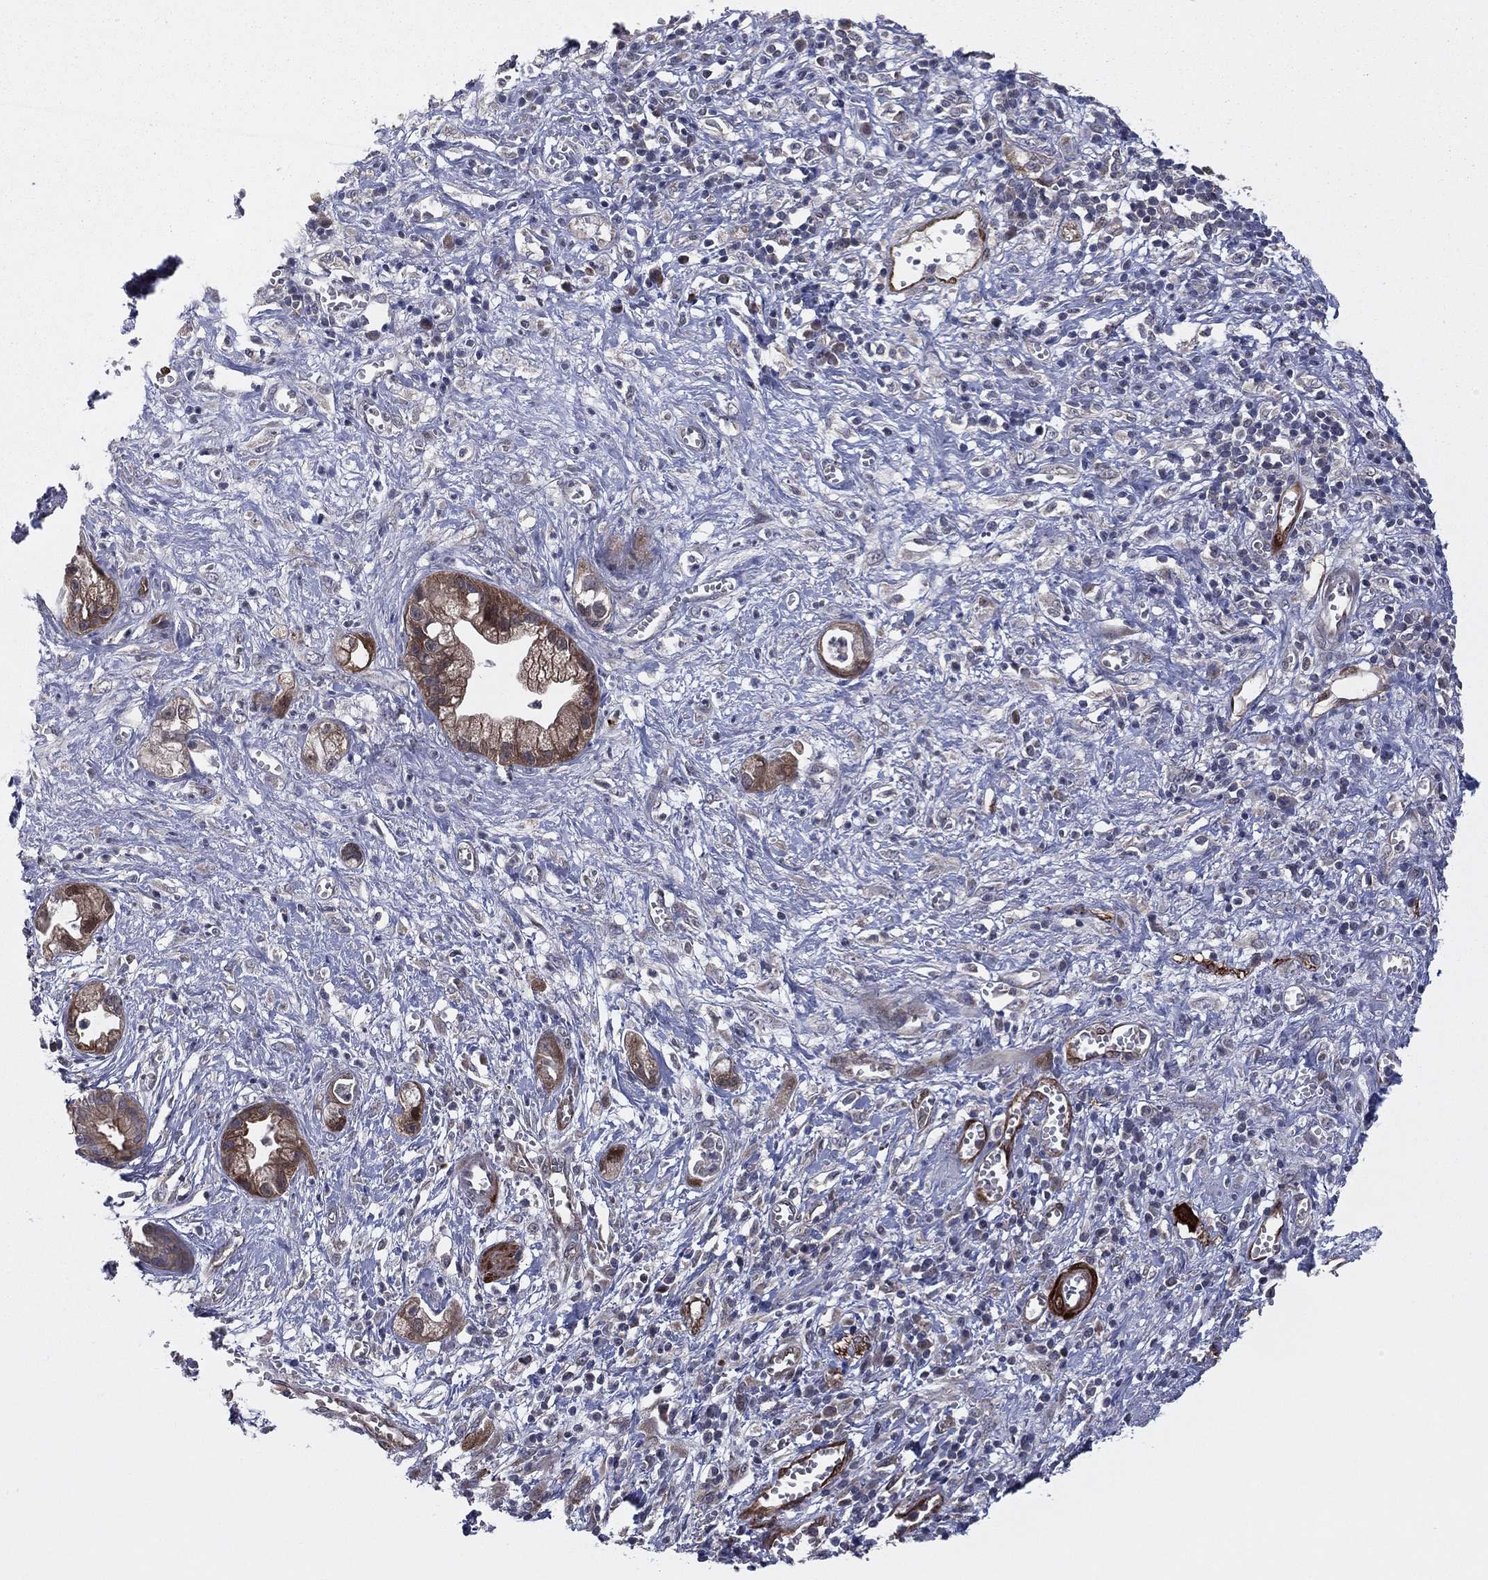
{"staining": {"intensity": "strong", "quantity": "25%-75%", "location": "cytoplasmic/membranous"}, "tissue": "pancreatic cancer", "cell_type": "Tumor cells", "image_type": "cancer", "snomed": [{"axis": "morphology", "description": "Adenocarcinoma, NOS"}, {"axis": "topography", "description": "Pancreas"}], "caption": "Immunohistochemistry histopathology image of human pancreatic cancer (adenocarcinoma) stained for a protein (brown), which exhibits high levels of strong cytoplasmic/membranous expression in approximately 25%-75% of tumor cells.", "gene": "SNCG", "patient": {"sex": "female", "age": 73}}